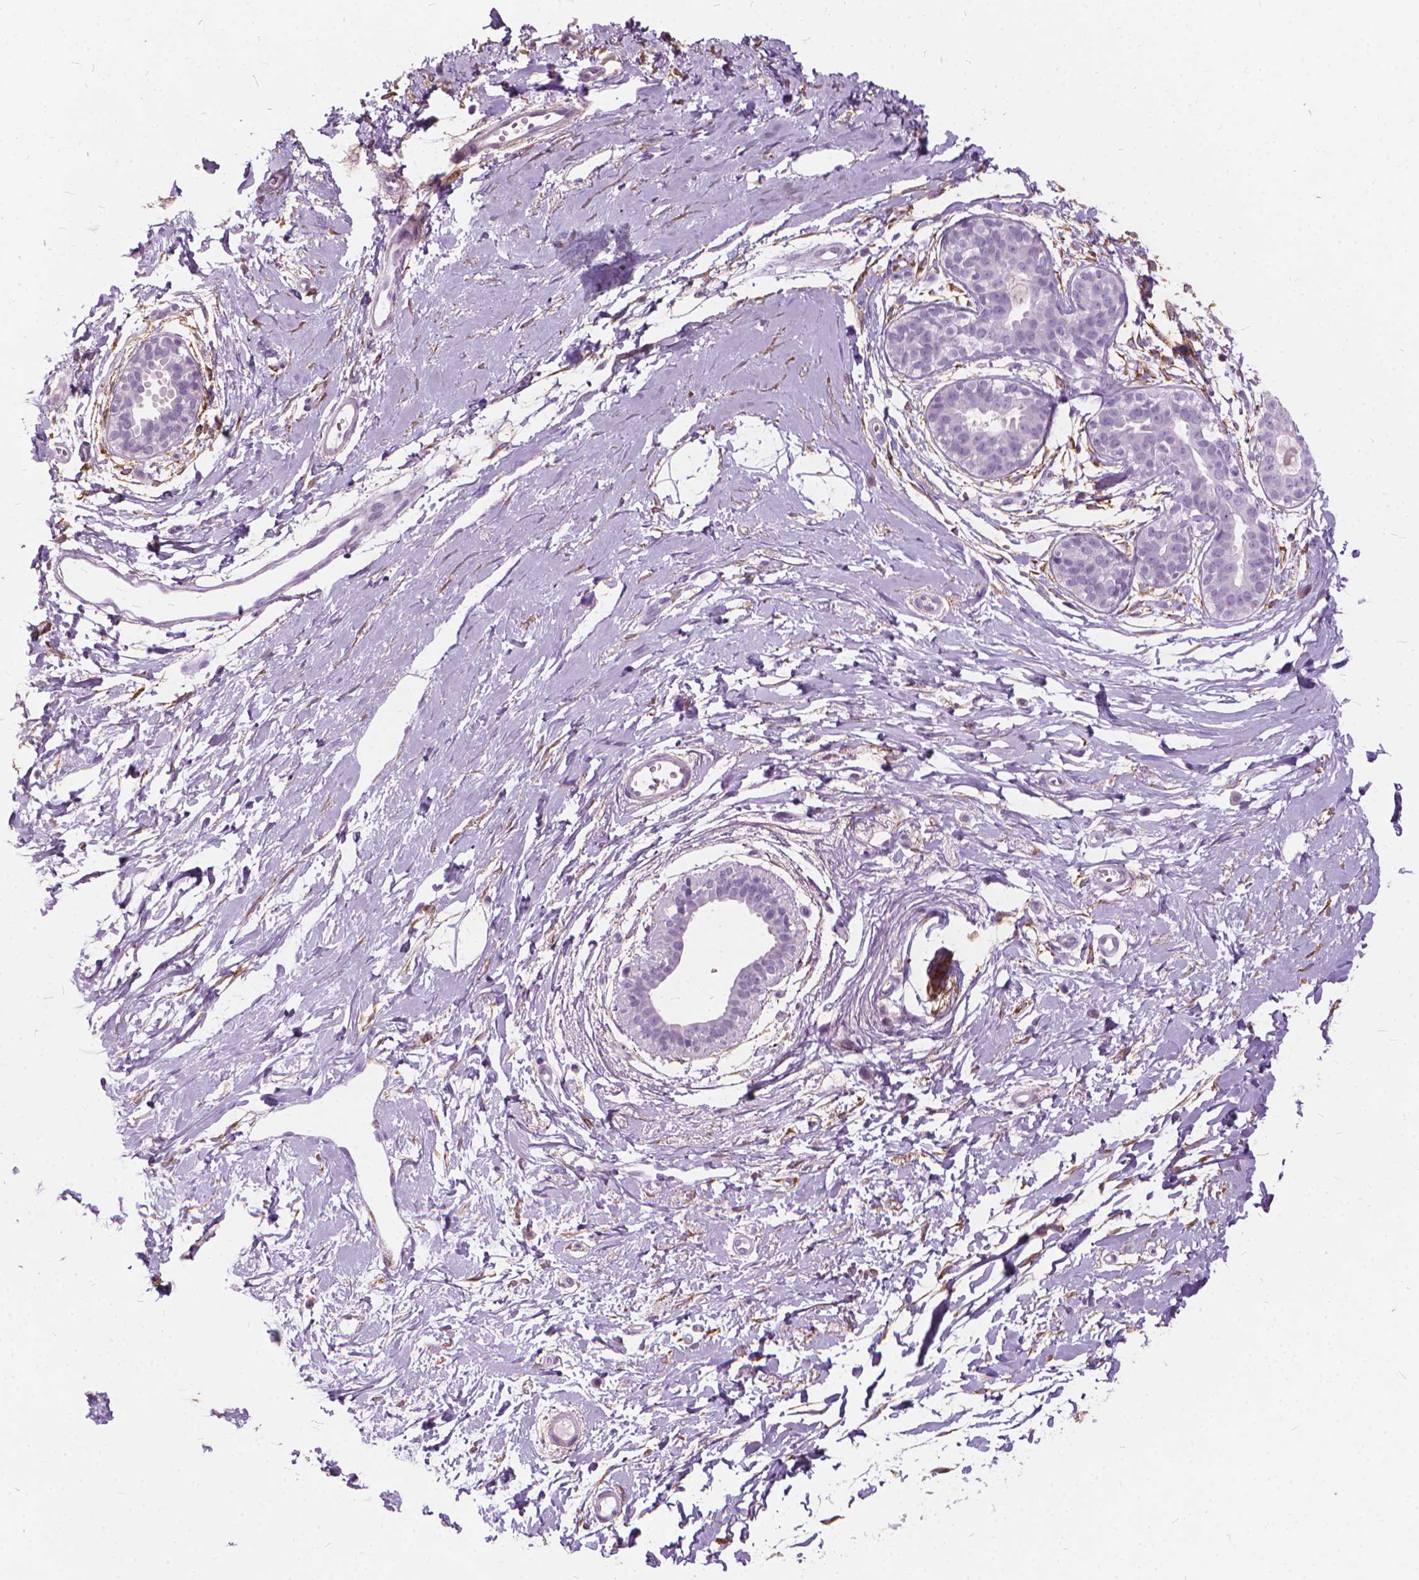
{"staining": {"intensity": "negative", "quantity": "none", "location": "none"}, "tissue": "breast", "cell_type": "Adipocytes", "image_type": "normal", "snomed": [{"axis": "morphology", "description": "Normal tissue, NOS"}, {"axis": "topography", "description": "Breast"}], "caption": "This is an immunohistochemistry (IHC) micrograph of unremarkable breast. There is no staining in adipocytes.", "gene": "DNM1", "patient": {"sex": "female", "age": 49}}